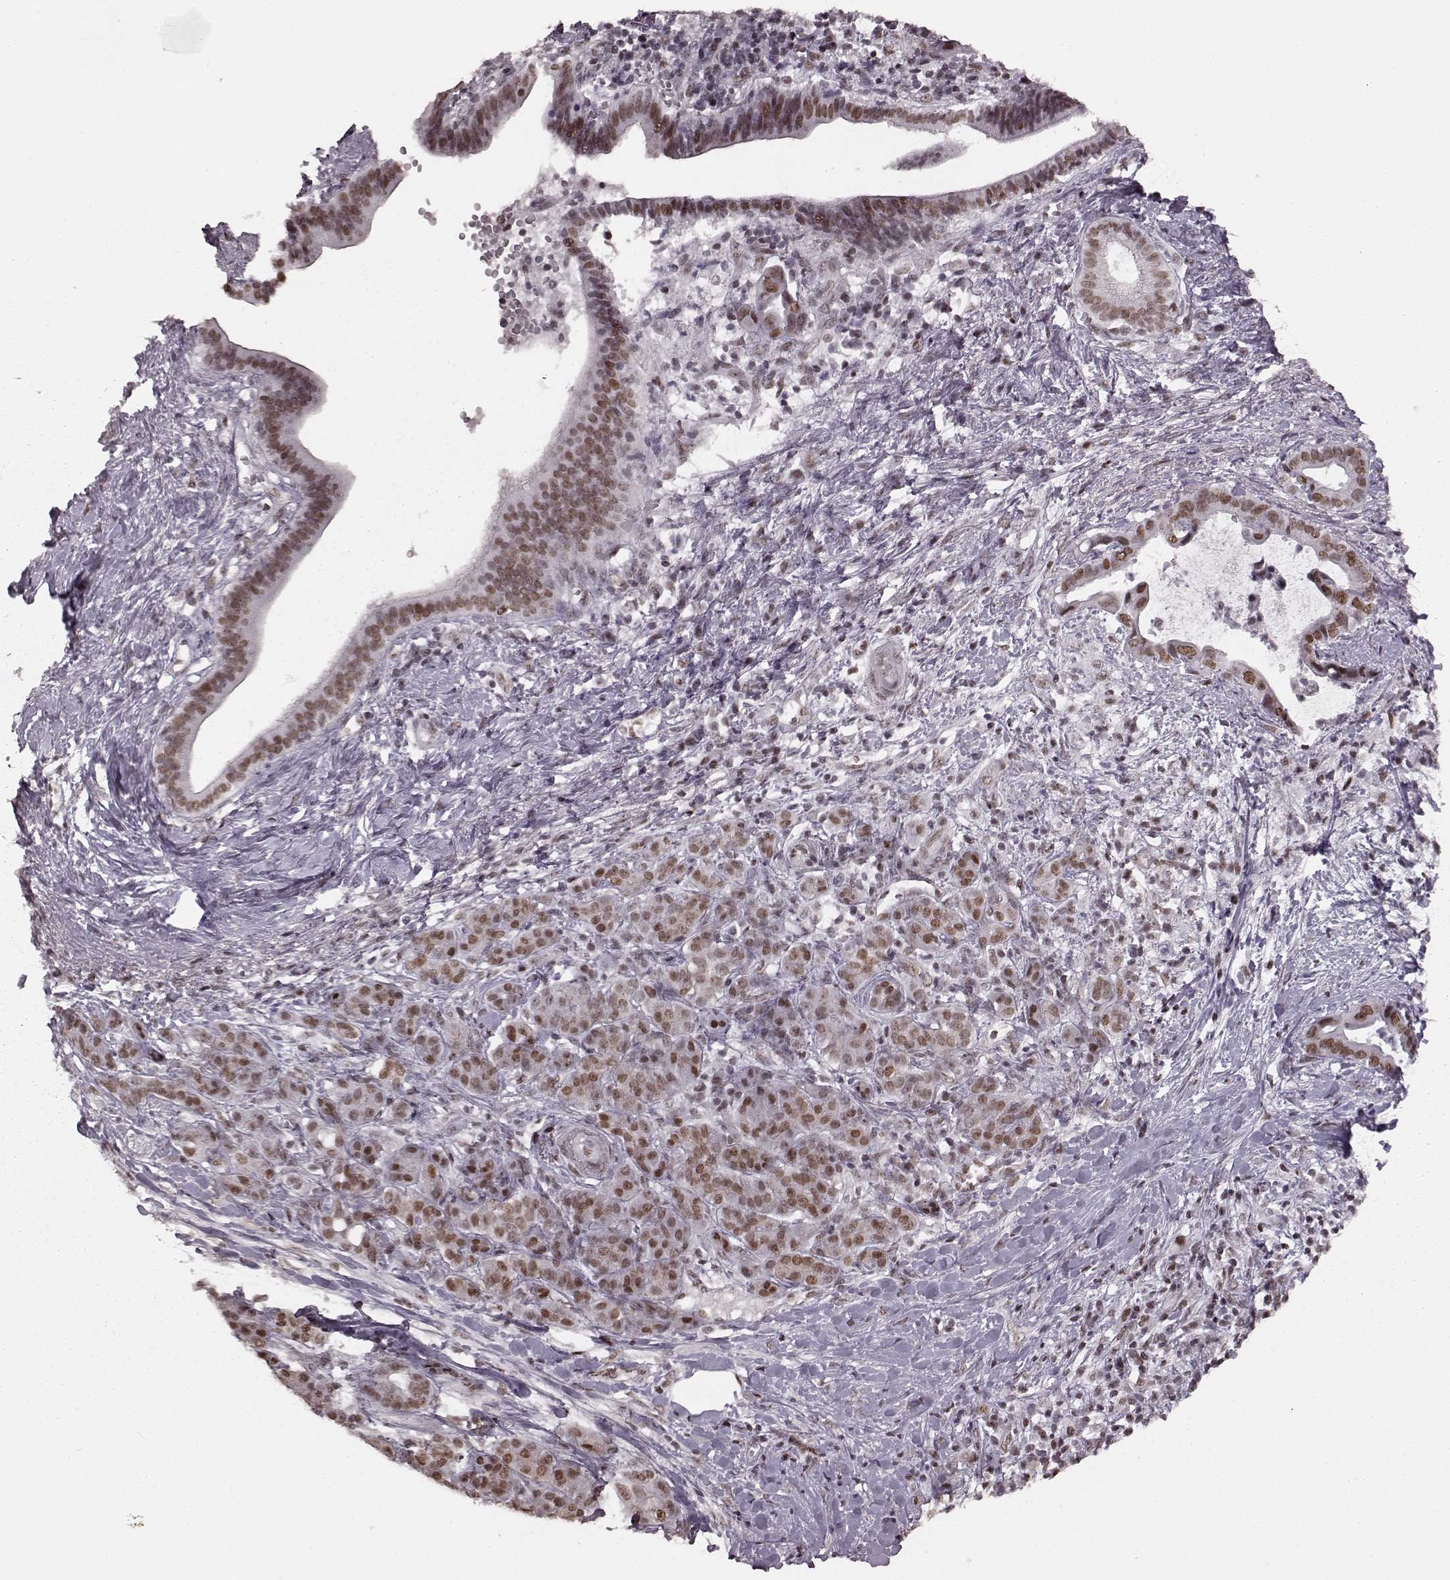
{"staining": {"intensity": "moderate", "quantity": ">75%", "location": "nuclear"}, "tissue": "pancreatic cancer", "cell_type": "Tumor cells", "image_type": "cancer", "snomed": [{"axis": "morphology", "description": "Adenocarcinoma, NOS"}, {"axis": "topography", "description": "Pancreas"}], "caption": "IHC image of neoplastic tissue: pancreatic cancer stained using immunohistochemistry (IHC) shows medium levels of moderate protein expression localized specifically in the nuclear of tumor cells, appearing as a nuclear brown color.", "gene": "NR2C1", "patient": {"sex": "male", "age": 61}}